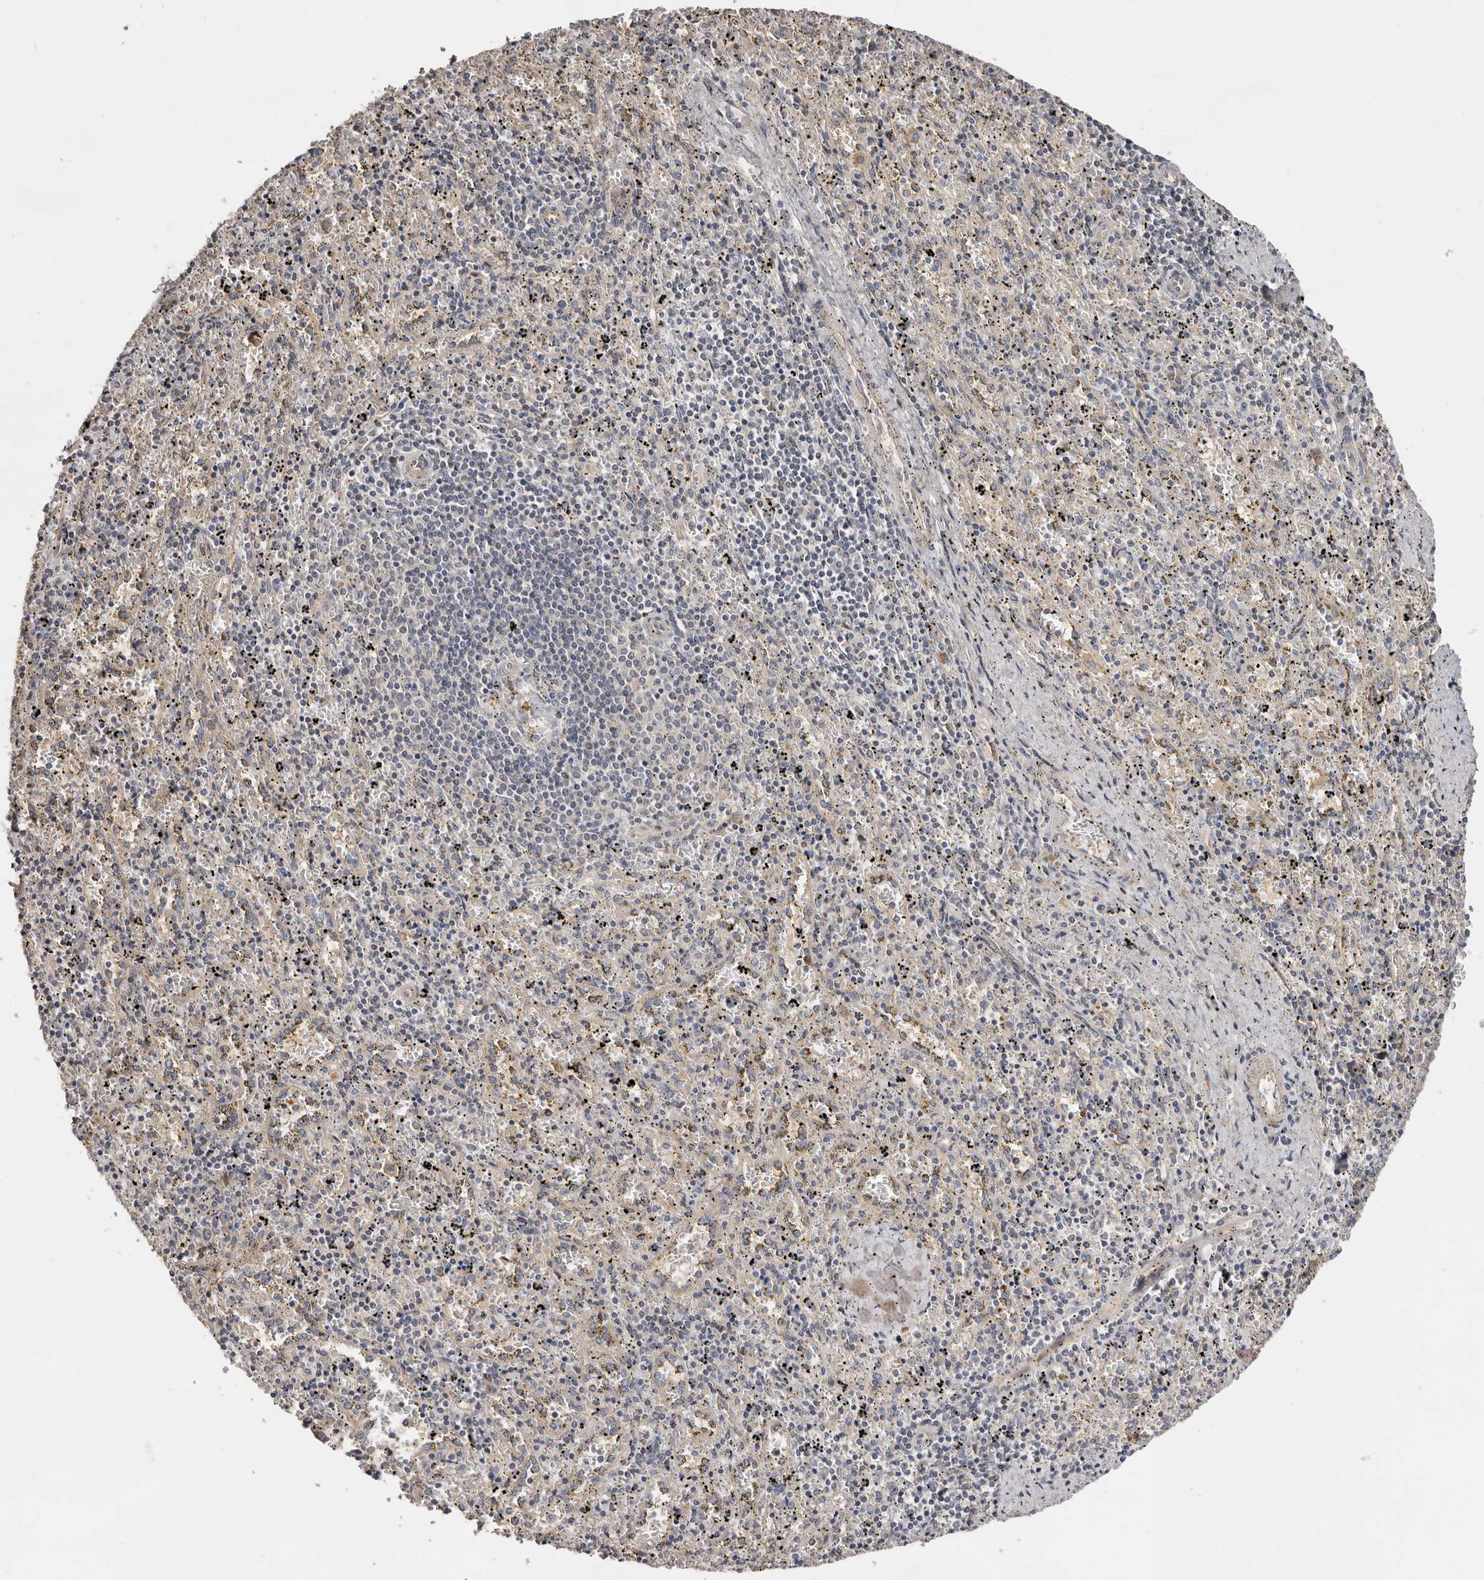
{"staining": {"intensity": "negative", "quantity": "none", "location": "none"}, "tissue": "spleen", "cell_type": "Cells in red pulp", "image_type": "normal", "snomed": [{"axis": "morphology", "description": "Normal tissue, NOS"}, {"axis": "topography", "description": "Spleen"}], "caption": "The image shows no staining of cells in red pulp in unremarkable spleen. (Stains: DAB (3,3'-diaminobenzidine) IHC with hematoxylin counter stain, Microscopy: brightfield microscopy at high magnification).", "gene": "DOP1A", "patient": {"sex": "male", "age": 11}}